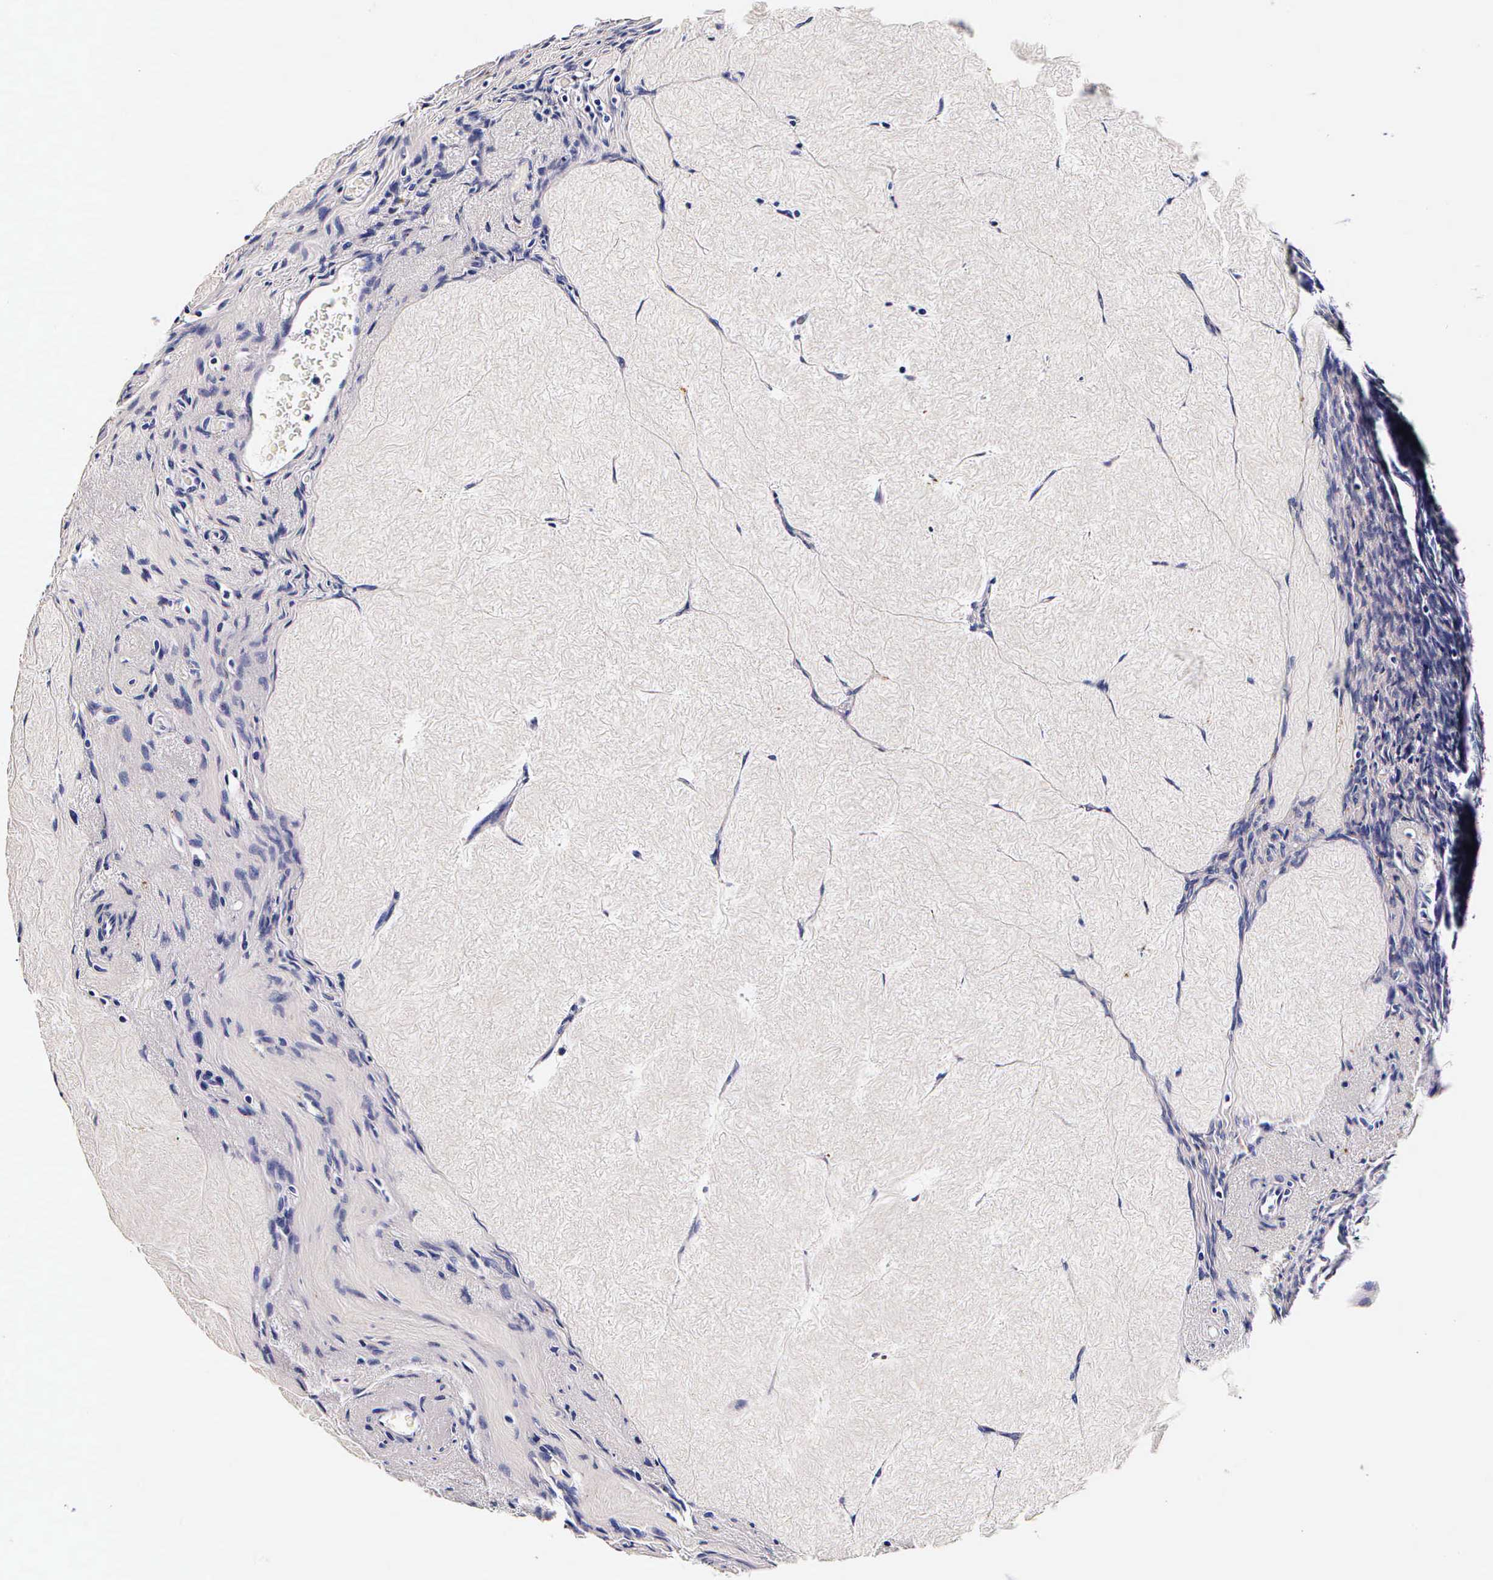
{"staining": {"intensity": "negative", "quantity": "none", "location": "none"}, "tissue": "ovary", "cell_type": "Follicle cells", "image_type": "normal", "snomed": [{"axis": "morphology", "description": "Normal tissue, NOS"}, {"axis": "topography", "description": "Ovary"}], "caption": "Immunohistochemistry of normal ovary displays no staining in follicle cells.", "gene": "CTSB", "patient": {"sex": "female", "age": 53}}